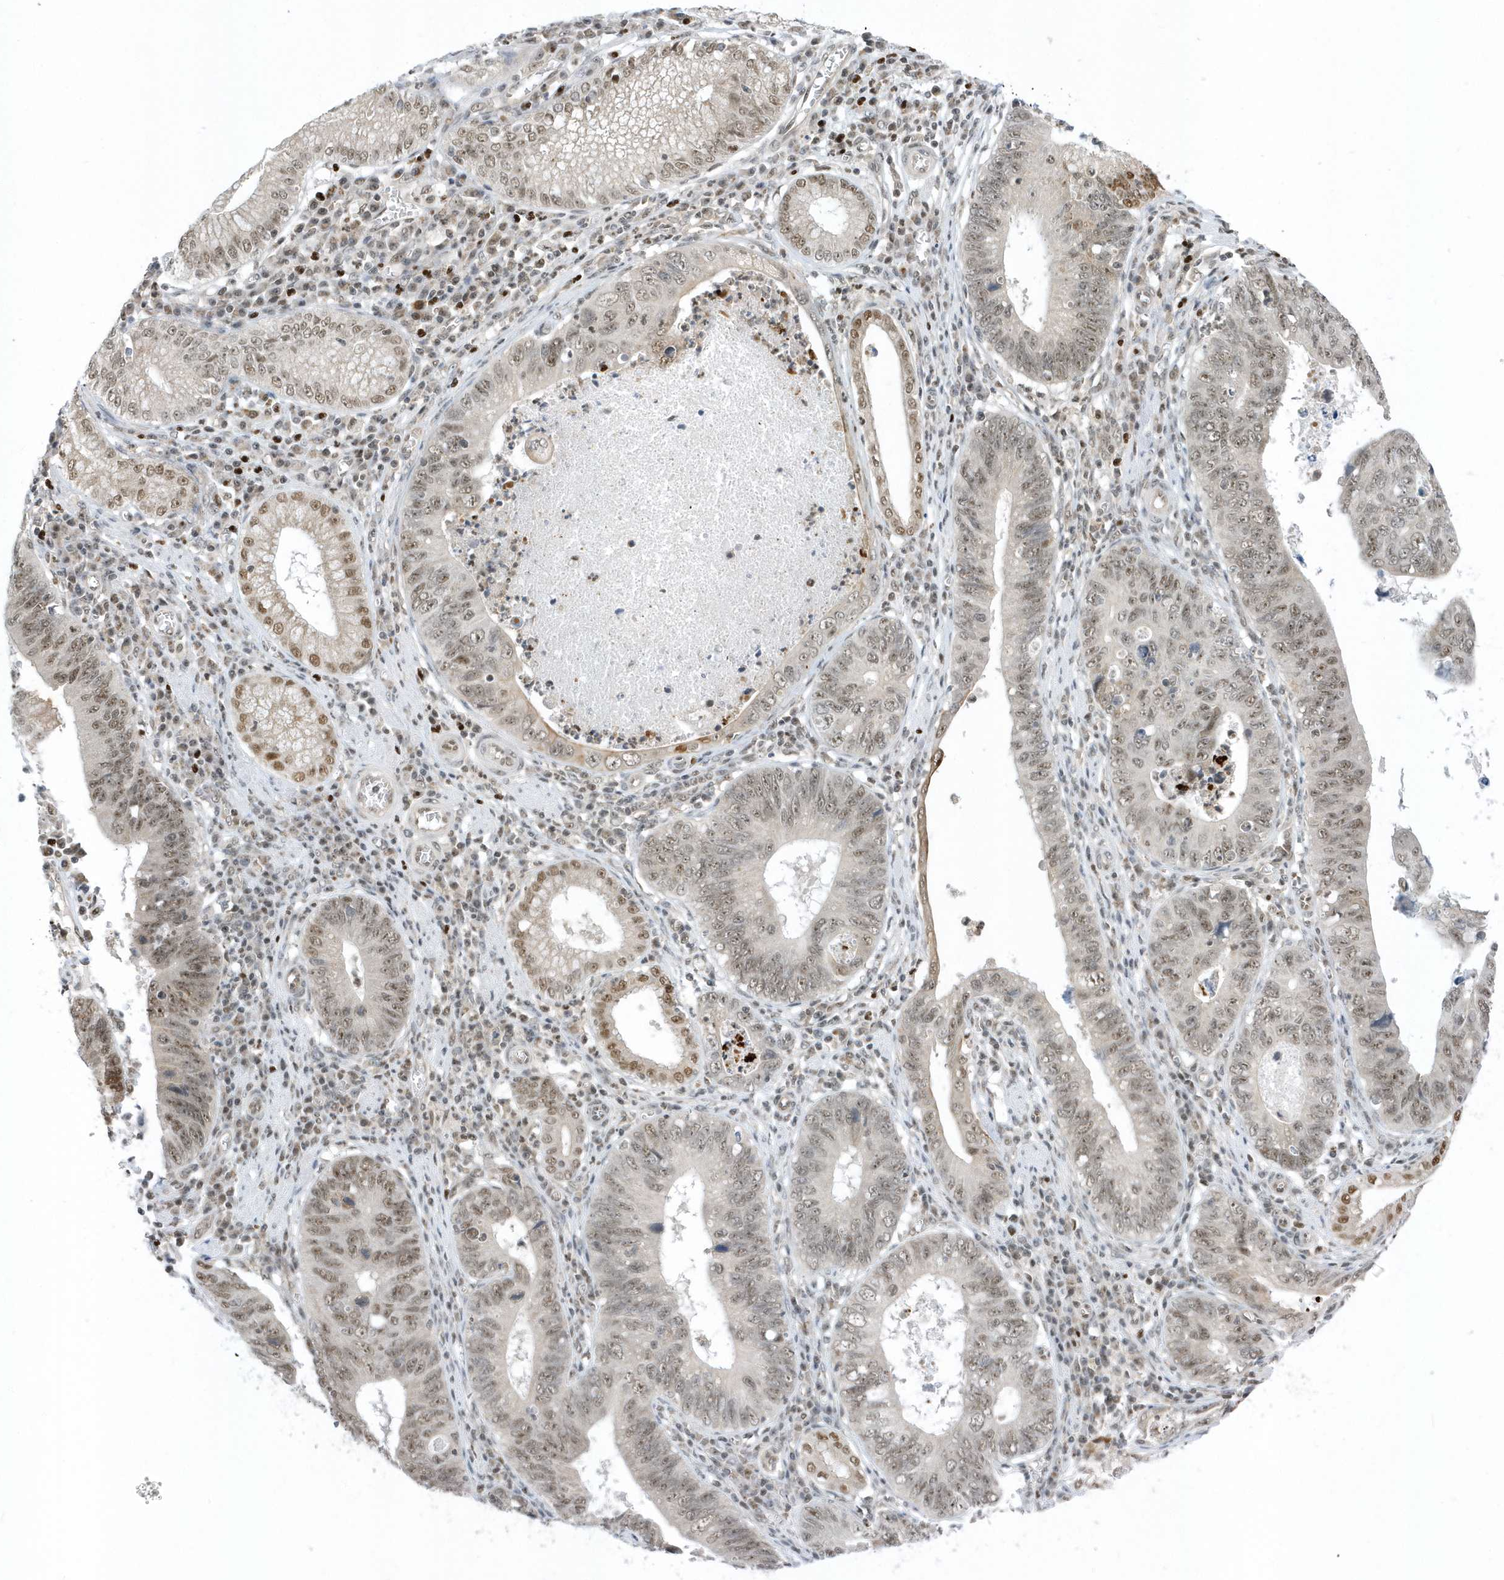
{"staining": {"intensity": "moderate", "quantity": ">75%", "location": "nuclear"}, "tissue": "stomach cancer", "cell_type": "Tumor cells", "image_type": "cancer", "snomed": [{"axis": "morphology", "description": "Adenocarcinoma, NOS"}, {"axis": "topography", "description": "Stomach"}], "caption": "Stomach cancer (adenocarcinoma) tissue shows moderate nuclear positivity in approximately >75% of tumor cells, visualized by immunohistochemistry. Immunohistochemistry (ihc) stains the protein of interest in brown and the nuclei are stained blue.", "gene": "ZNF740", "patient": {"sex": "male", "age": 59}}